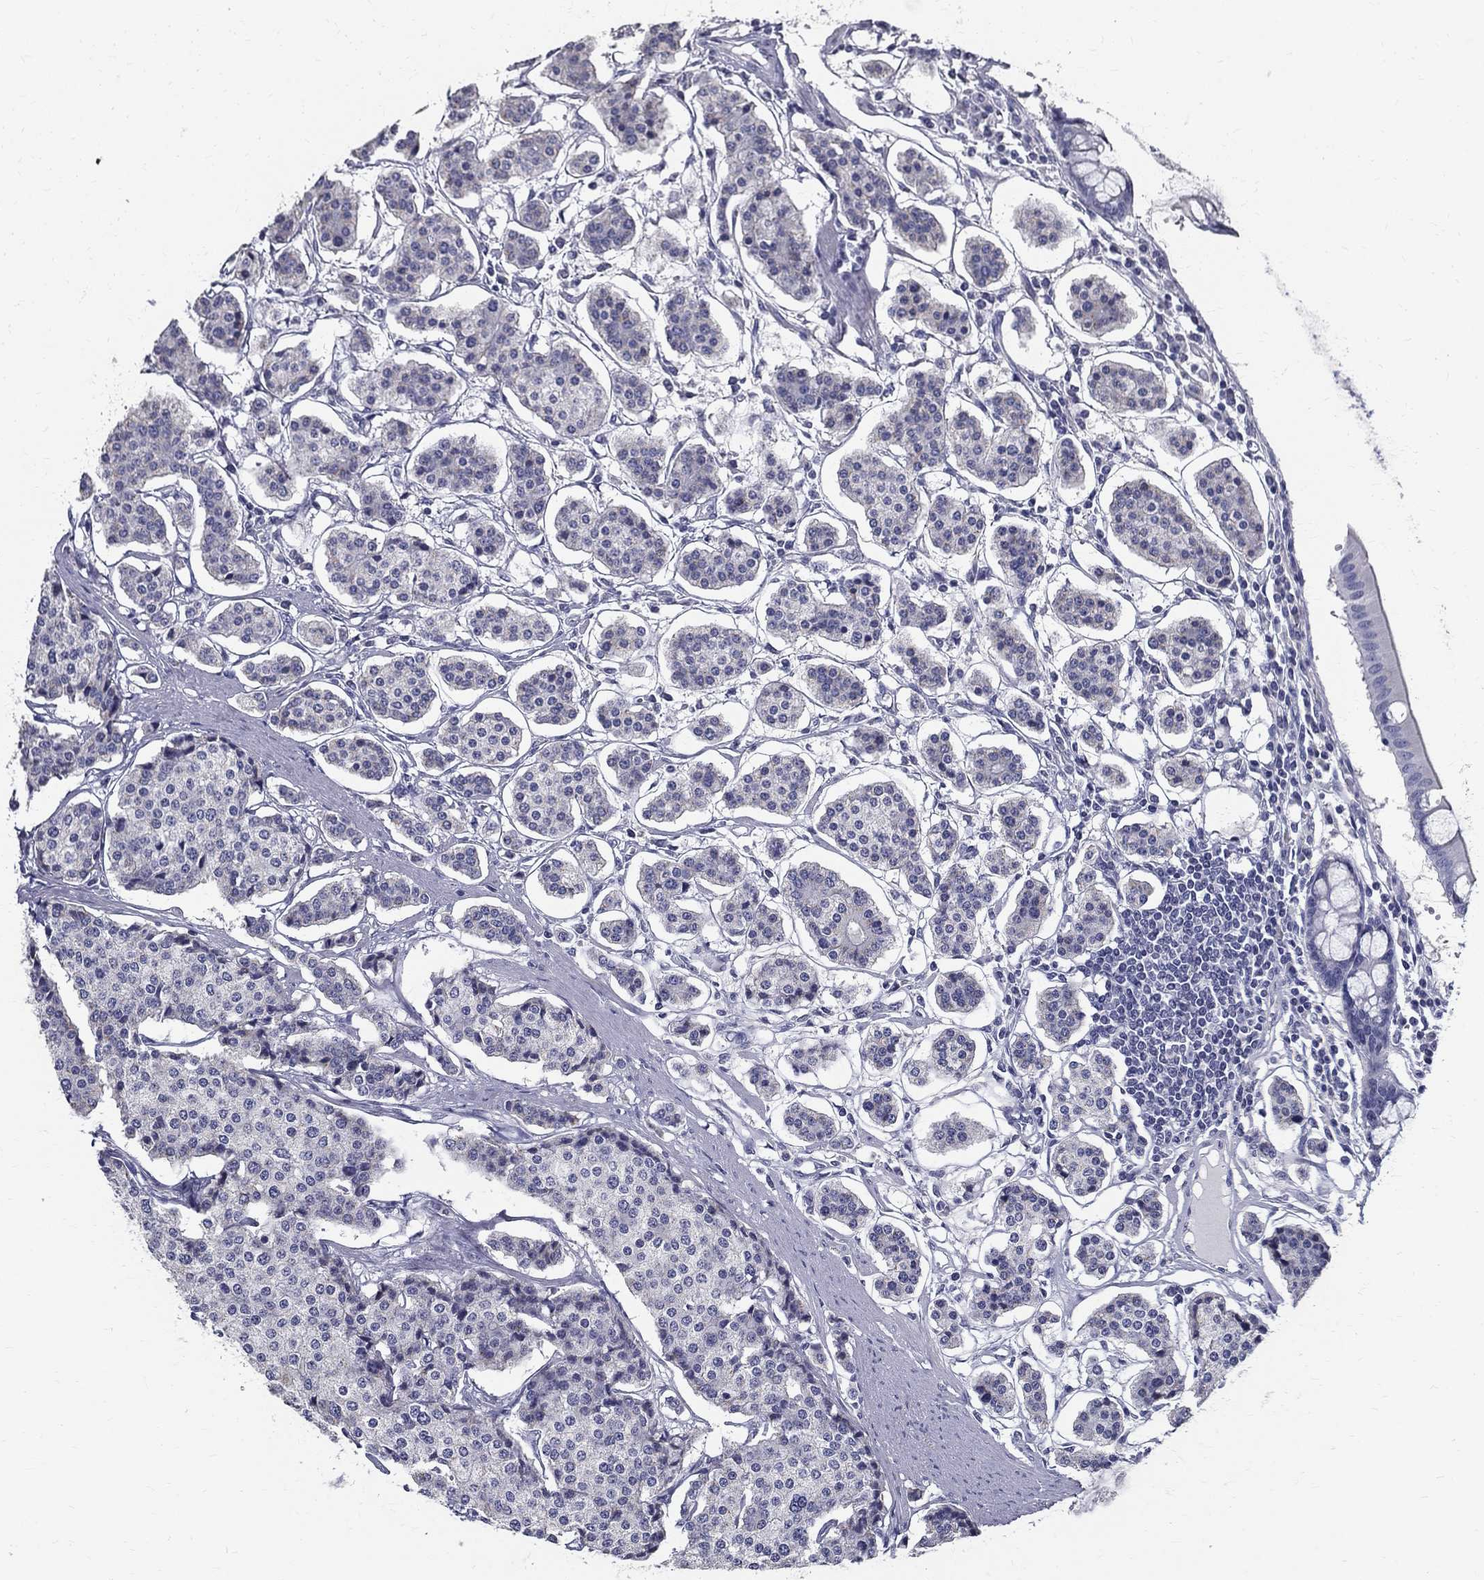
{"staining": {"intensity": "negative", "quantity": "none", "location": "none"}, "tissue": "carcinoid", "cell_type": "Tumor cells", "image_type": "cancer", "snomed": [{"axis": "morphology", "description": "Carcinoid, malignant, NOS"}, {"axis": "topography", "description": "Small intestine"}], "caption": "Tumor cells show no significant positivity in malignant carcinoid.", "gene": "TGM4", "patient": {"sex": "female", "age": 65}}